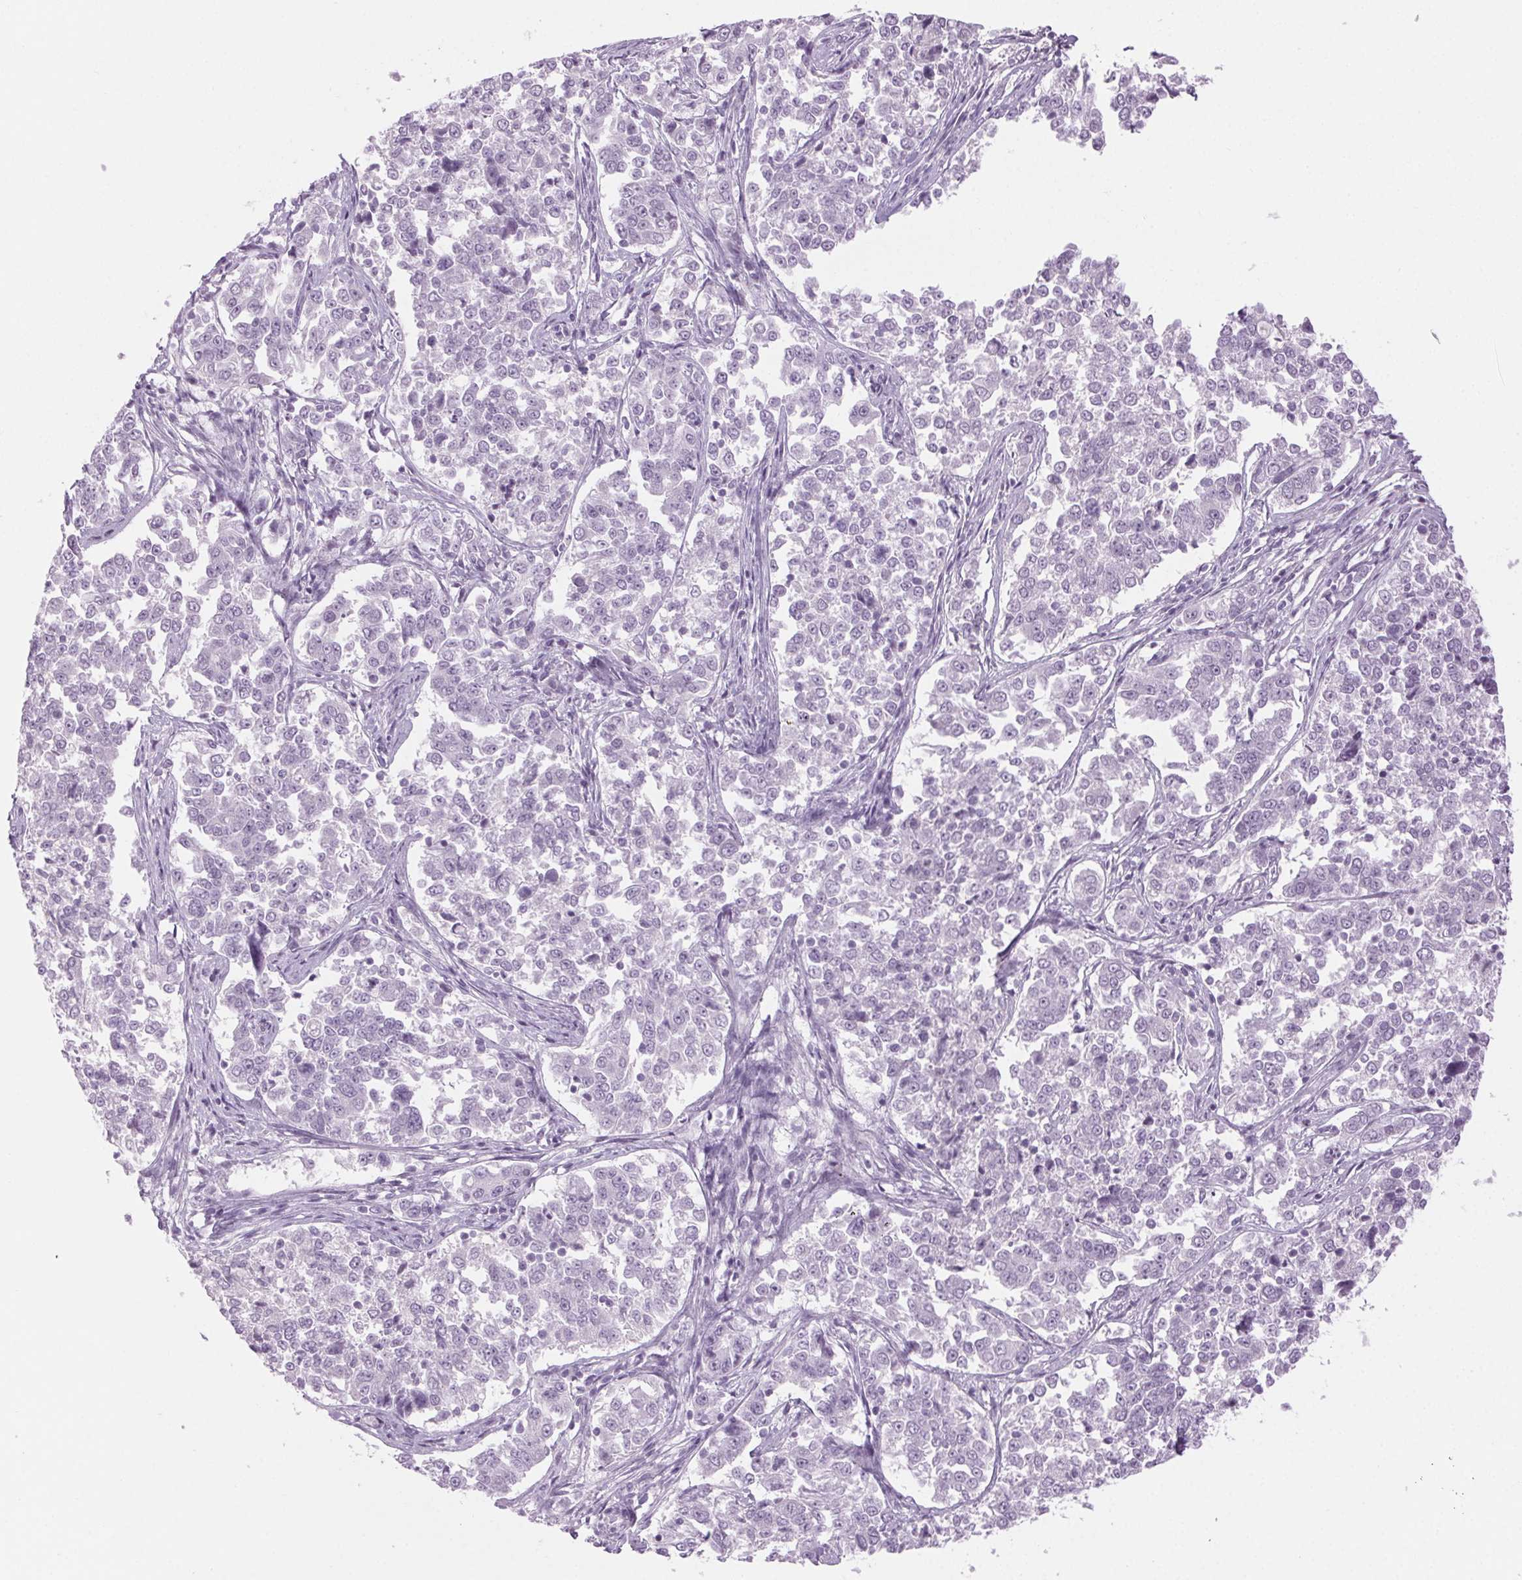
{"staining": {"intensity": "negative", "quantity": "none", "location": "none"}, "tissue": "endometrial cancer", "cell_type": "Tumor cells", "image_type": "cancer", "snomed": [{"axis": "morphology", "description": "Adenocarcinoma, NOS"}, {"axis": "topography", "description": "Endometrium"}], "caption": "Adenocarcinoma (endometrial) stained for a protein using IHC displays no positivity tumor cells.", "gene": "SLC6A19", "patient": {"sex": "female", "age": 43}}